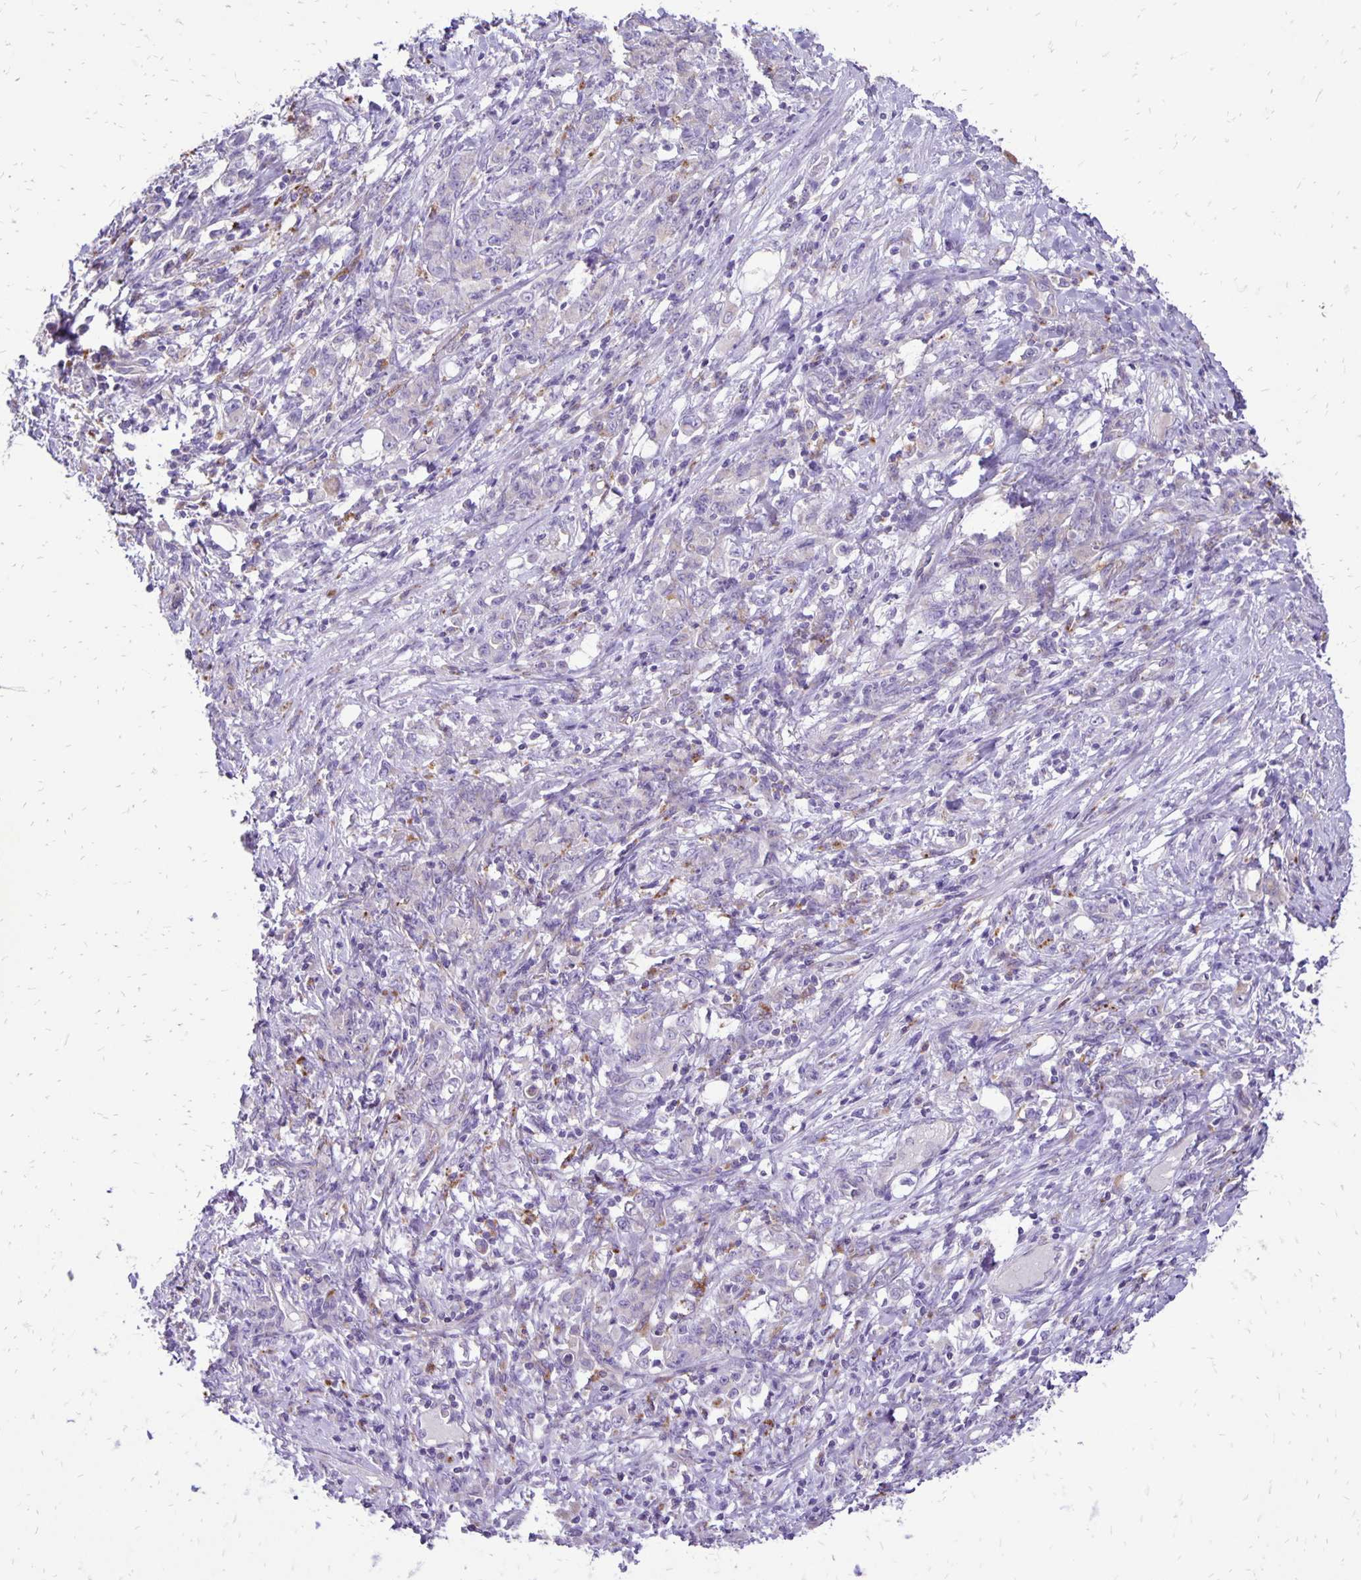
{"staining": {"intensity": "negative", "quantity": "none", "location": "none"}, "tissue": "stomach cancer", "cell_type": "Tumor cells", "image_type": "cancer", "snomed": [{"axis": "morphology", "description": "Adenocarcinoma, NOS"}, {"axis": "topography", "description": "Stomach"}], "caption": "IHC photomicrograph of human adenocarcinoma (stomach) stained for a protein (brown), which displays no staining in tumor cells.", "gene": "EIF5A", "patient": {"sex": "female", "age": 79}}